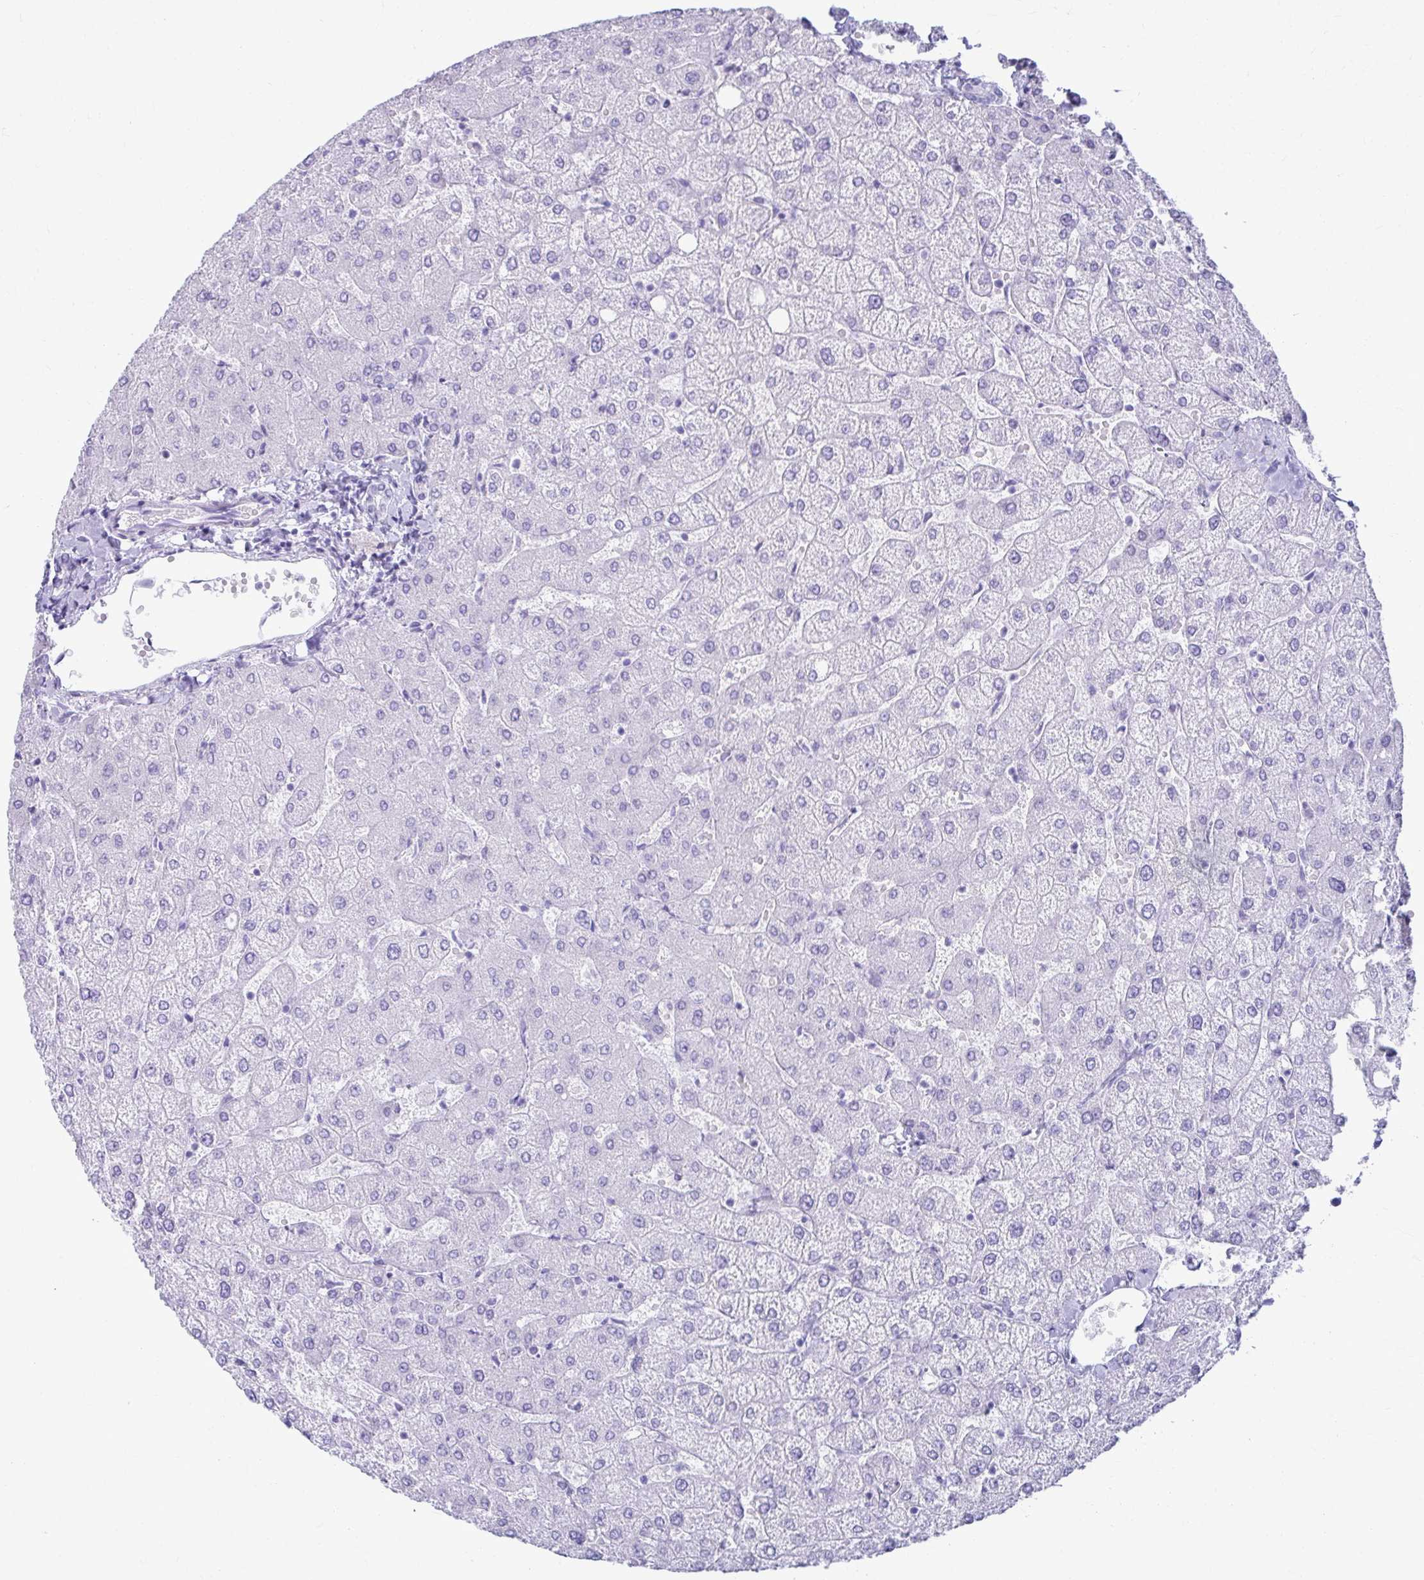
{"staining": {"intensity": "negative", "quantity": "none", "location": "none"}, "tissue": "liver", "cell_type": "Cholangiocytes", "image_type": "normal", "snomed": [{"axis": "morphology", "description": "Normal tissue, NOS"}, {"axis": "topography", "description": "Liver"}], "caption": "An IHC image of normal liver is shown. There is no staining in cholangiocytes of liver. (Immunohistochemistry, brightfield microscopy, high magnification).", "gene": "ATP4B", "patient": {"sex": "female", "age": 54}}